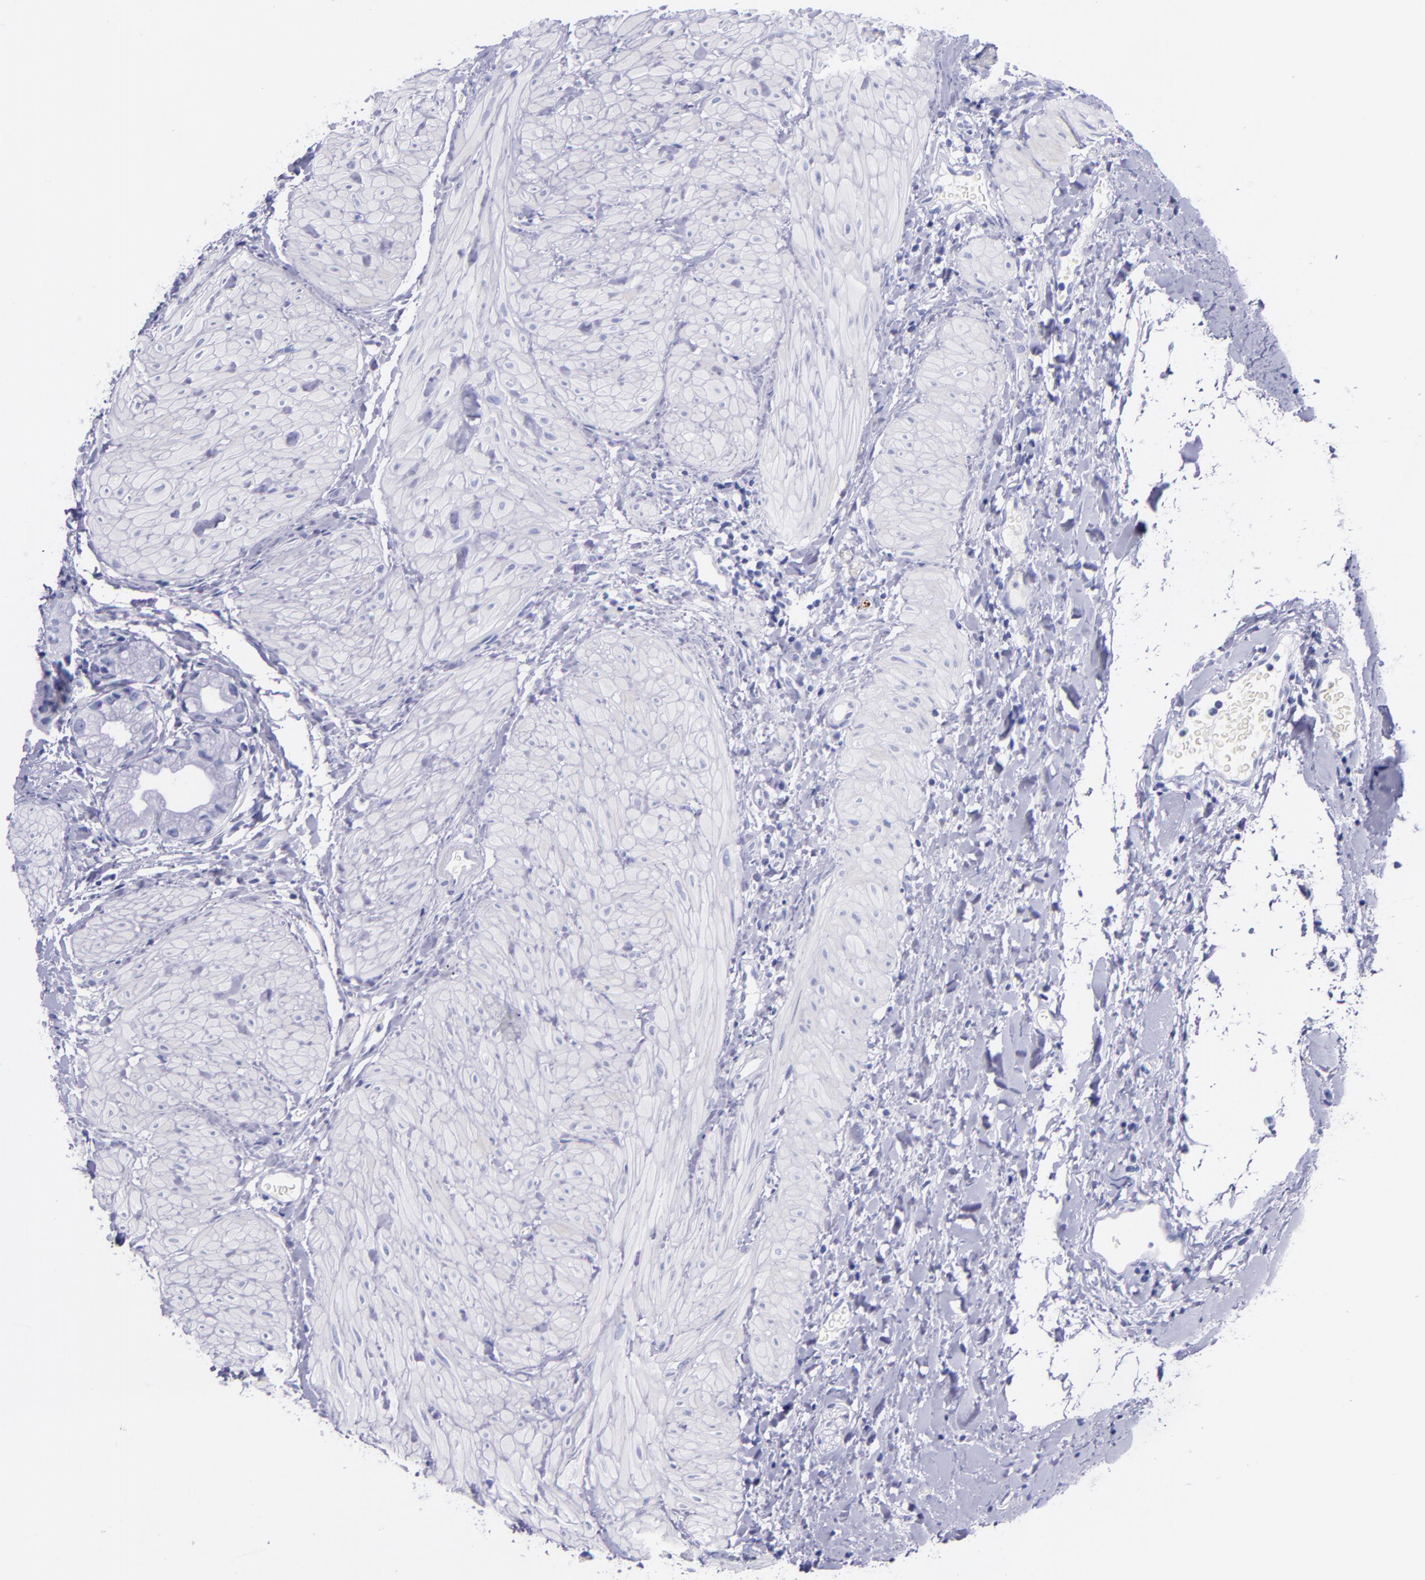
{"staining": {"intensity": "negative", "quantity": "none", "location": "none"}, "tissue": "gallbladder", "cell_type": "Glandular cells", "image_type": "normal", "snomed": [{"axis": "morphology", "description": "Normal tissue, NOS"}, {"axis": "morphology", "description": "Inflammation, NOS"}, {"axis": "topography", "description": "Gallbladder"}], "caption": "Protein analysis of benign gallbladder reveals no significant staining in glandular cells.", "gene": "SV2A", "patient": {"sex": "male", "age": 66}}